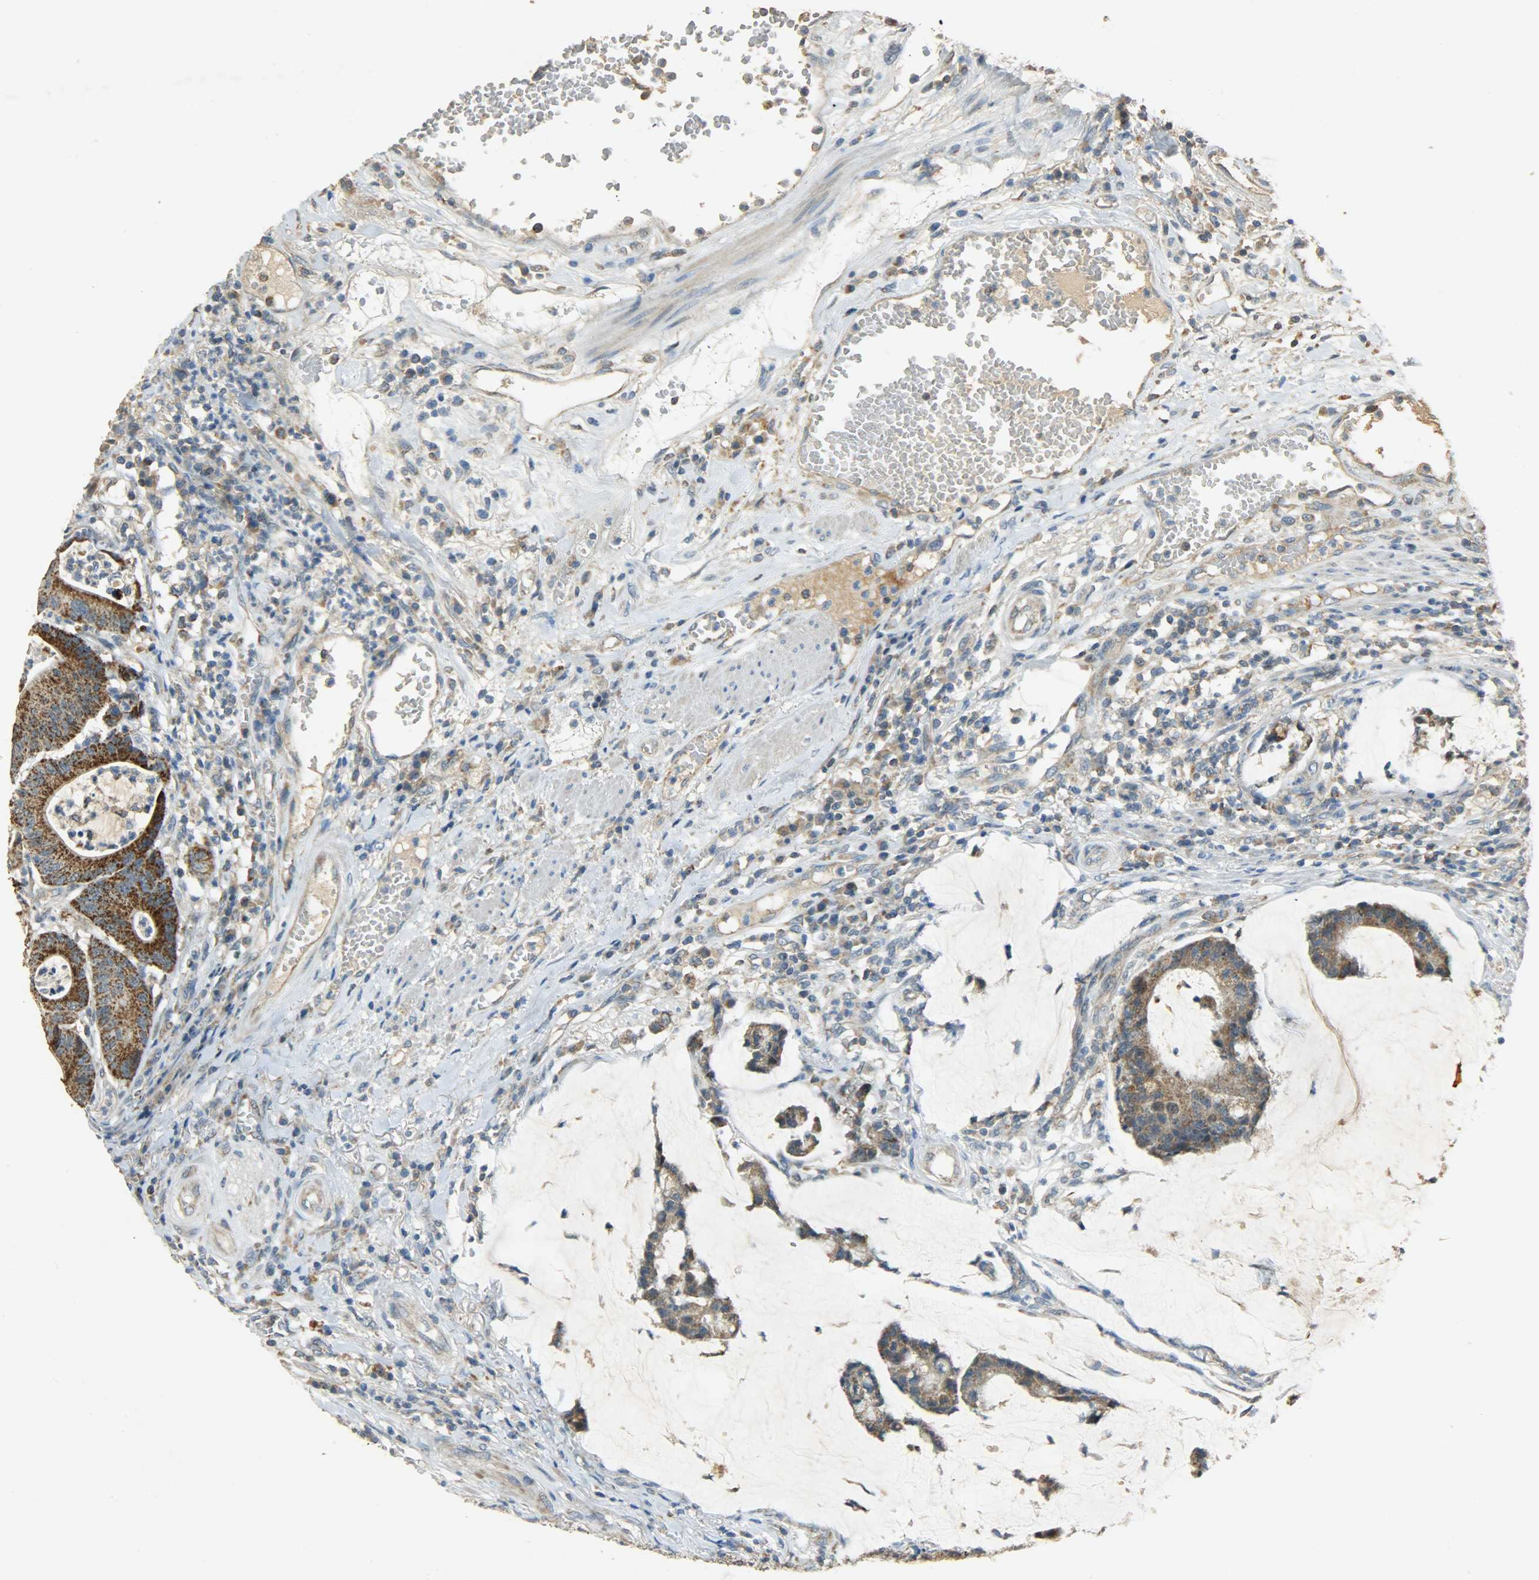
{"staining": {"intensity": "moderate", "quantity": ">75%", "location": "cytoplasmic/membranous"}, "tissue": "colorectal cancer", "cell_type": "Tumor cells", "image_type": "cancer", "snomed": [{"axis": "morphology", "description": "Adenocarcinoma, NOS"}, {"axis": "topography", "description": "Colon"}], "caption": "Protein expression analysis of colorectal cancer shows moderate cytoplasmic/membranous expression in about >75% of tumor cells.", "gene": "HDHD5", "patient": {"sex": "female", "age": 84}}